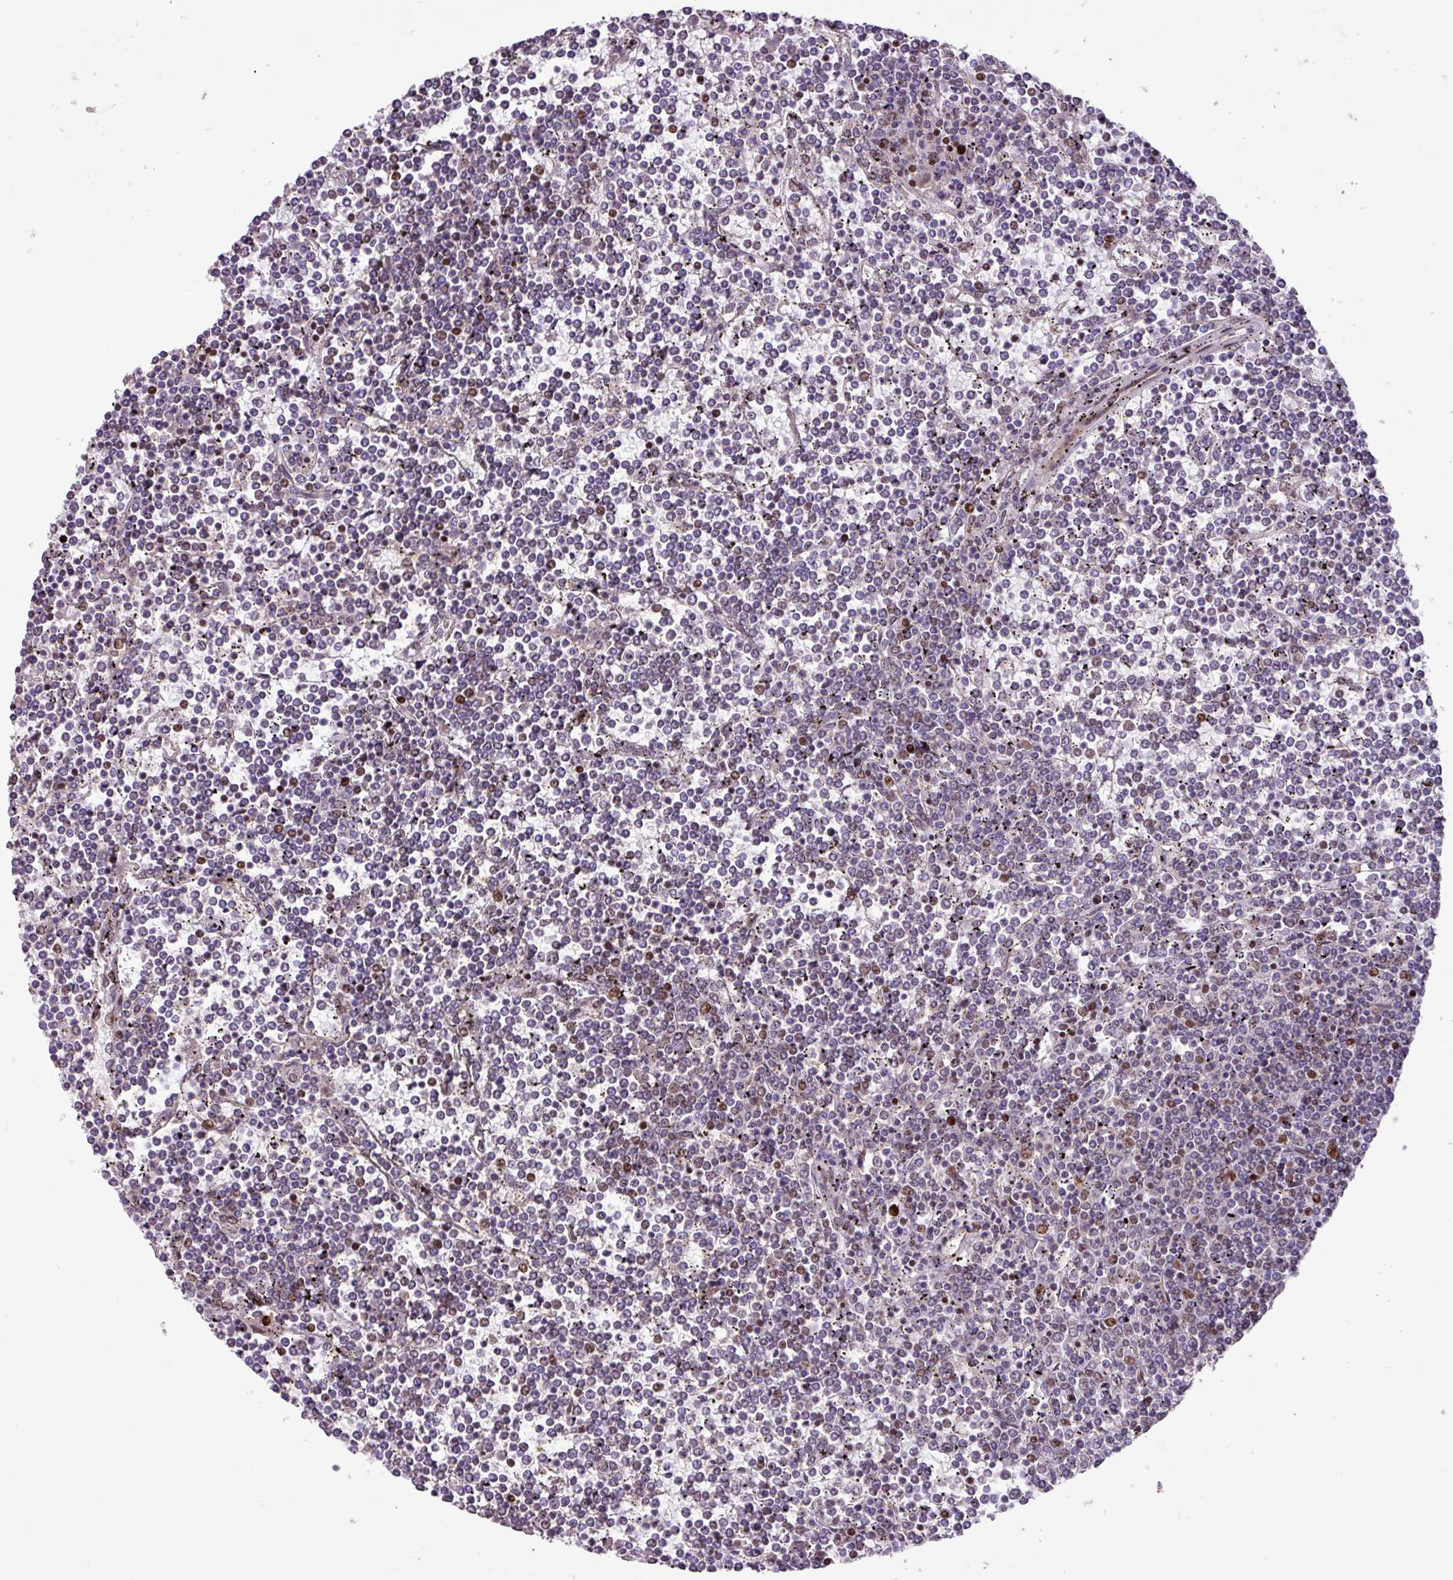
{"staining": {"intensity": "negative", "quantity": "none", "location": "none"}, "tissue": "lymphoma", "cell_type": "Tumor cells", "image_type": "cancer", "snomed": [{"axis": "morphology", "description": "Malignant lymphoma, non-Hodgkin's type, Low grade"}, {"axis": "topography", "description": "Spleen"}], "caption": "Histopathology image shows no protein positivity in tumor cells of malignant lymphoma, non-Hodgkin's type (low-grade) tissue.", "gene": "ZNF709", "patient": {"sex": "female", "age": 19}}